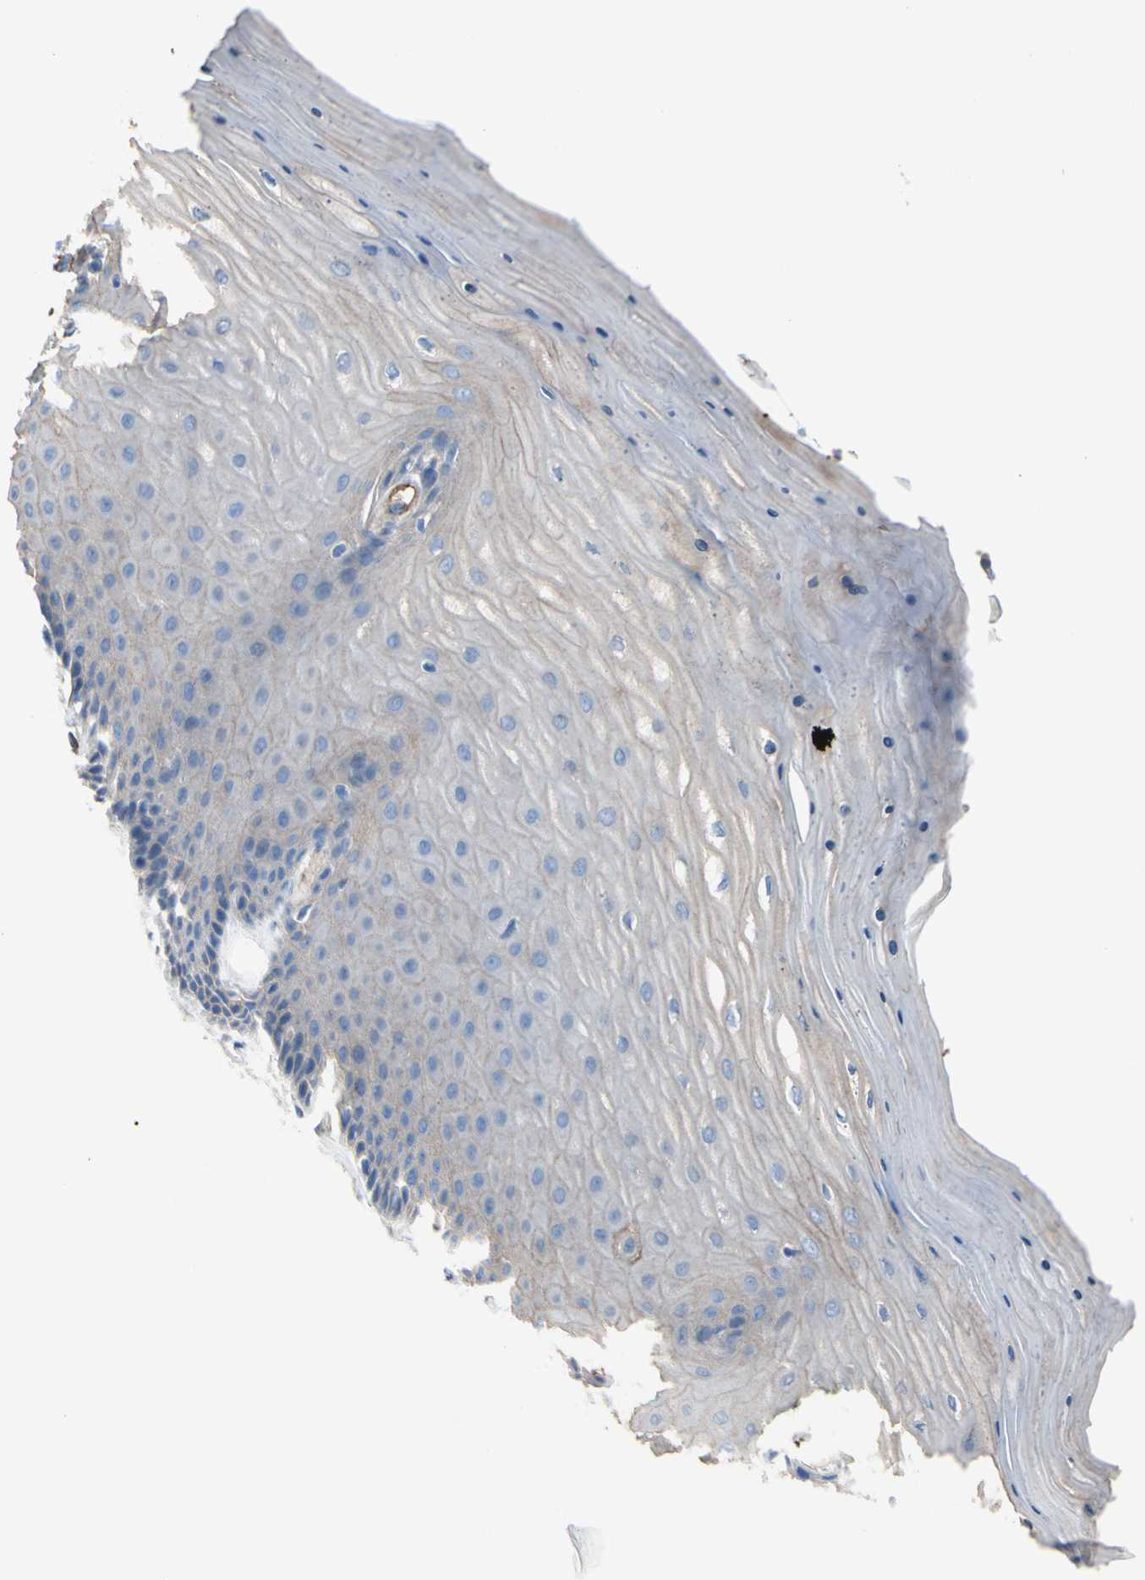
{"staining": {"intensity": "weak", "quantity": ">75%", "location": "cytoplasmic/membranous"}, "tissue": "cervix", "cell_type": "Squamous epithelial cells", "image_type": "normal", "snomed": [{"axis": "morphology", "description": "Normal tissue, NOS"}, {"axis": "topography", "description": "Cervix"}], "caption": "Protein expression analysis of unremarkable cervix reveals weak cytoplasmic/membranous staining in approximately >75% of squamous epithelial cells. (DAB (3,3'-diaminobenzidine) = brown stain, brightfield microscopy at high magnification).", "gene": "TPBG", "patient": {"sex": "female", "age": 55}}